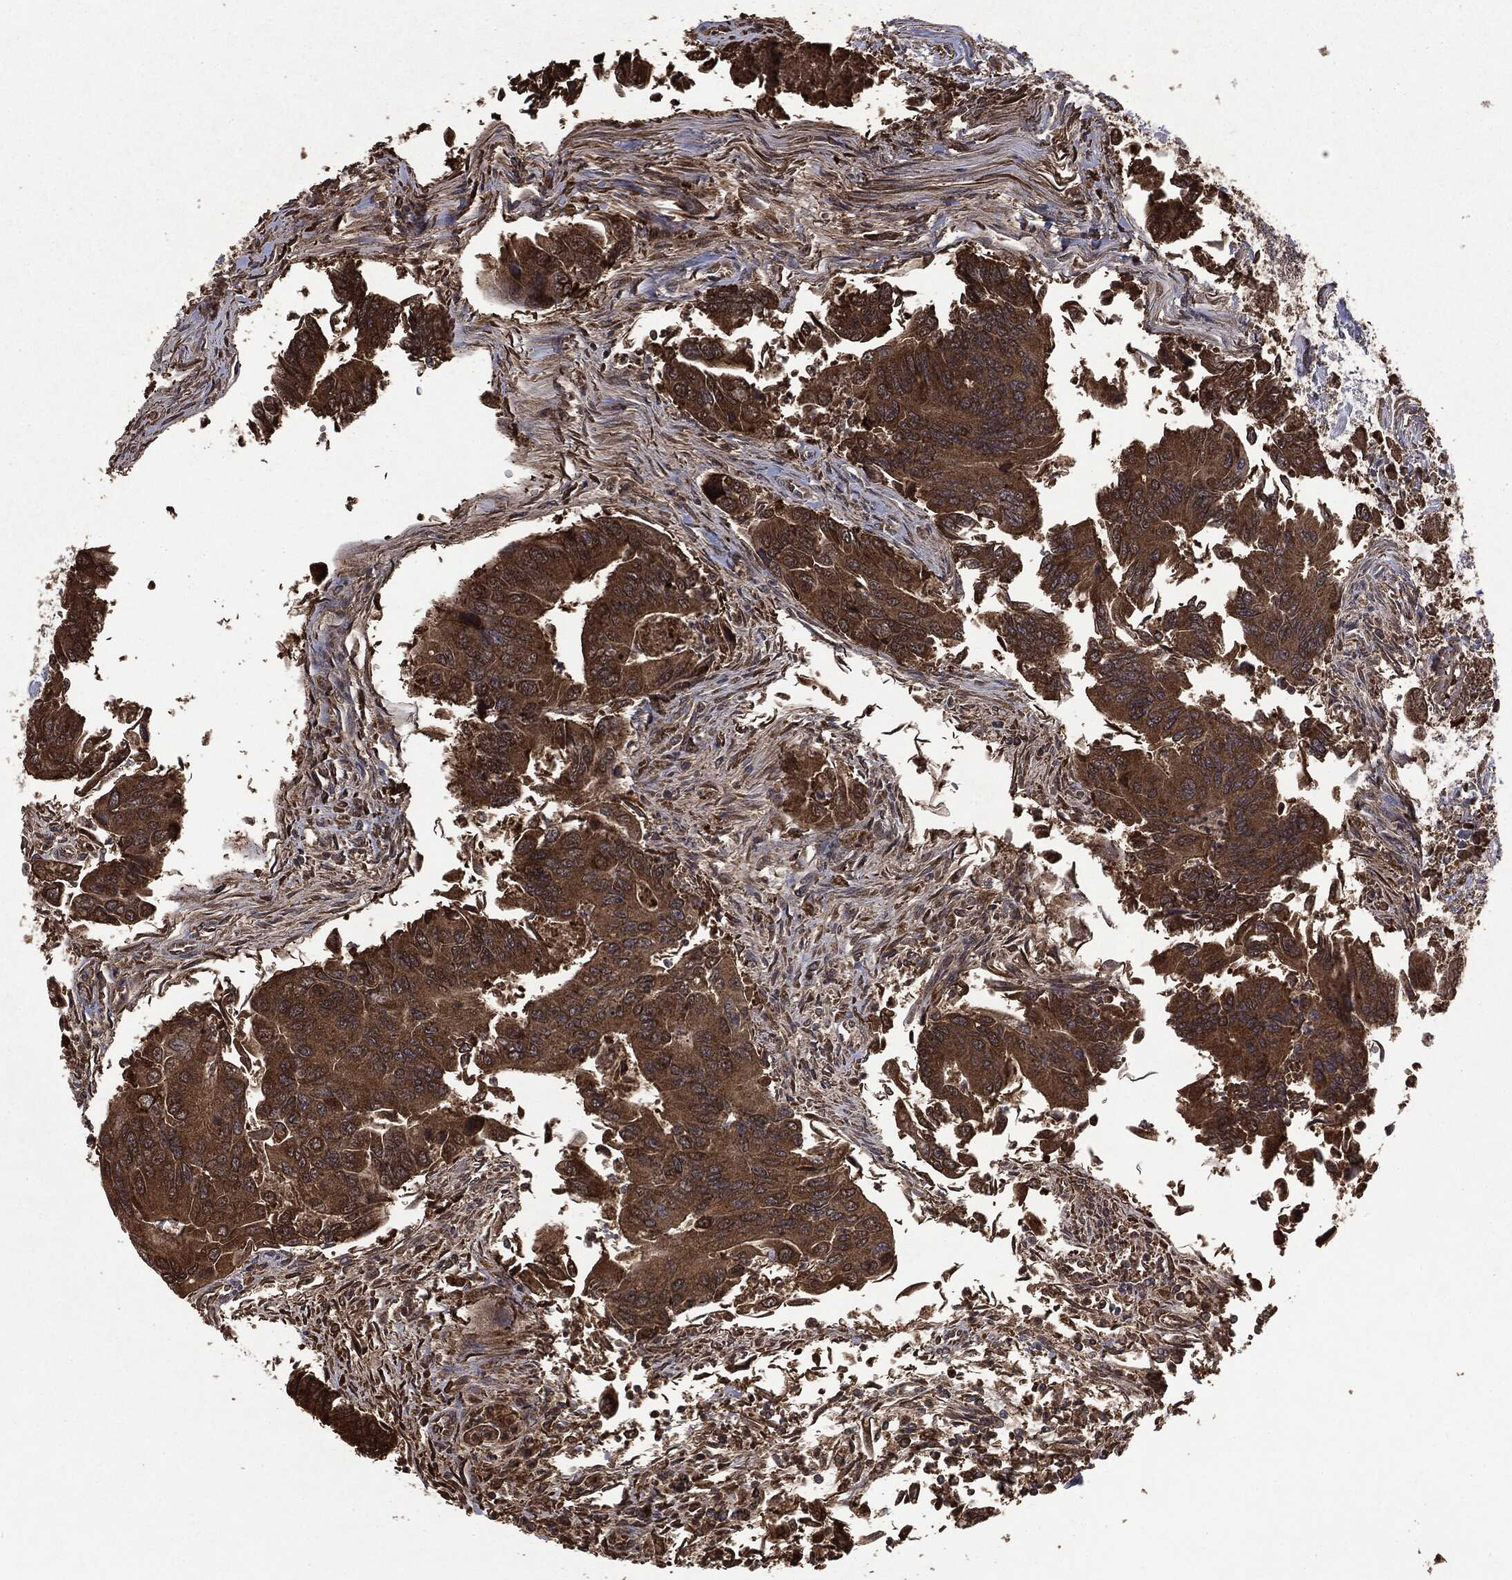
{"staining": {"intensity": "strong", "quantity": ">75%", "location": "cytoplasmic/membranous"}, "tissue": "colorectal cancer", "cell_type": "Tumor cells", "image_type": "cancer", "snomed": [{"axis": "morphology", "description": "Adenocarcinoma, NOS"}, {"axis": "topography", "description": "Colon"}], "caption": "IHC staining of colorectal cancer (adenocarcinoma), which displays high levels of strong cytoplasmic/membranous staining in about >75% of tumor cells indicating strong cytoplasmic/membranous protein staining. The staining was performed using DAB (3,3'-diaminobenzidine) (brown) for protein detection and nuclei were counterstained in hematoxylin (blue).", "gene": "NME1", "patient": {"sex": "female", "age": 67}}